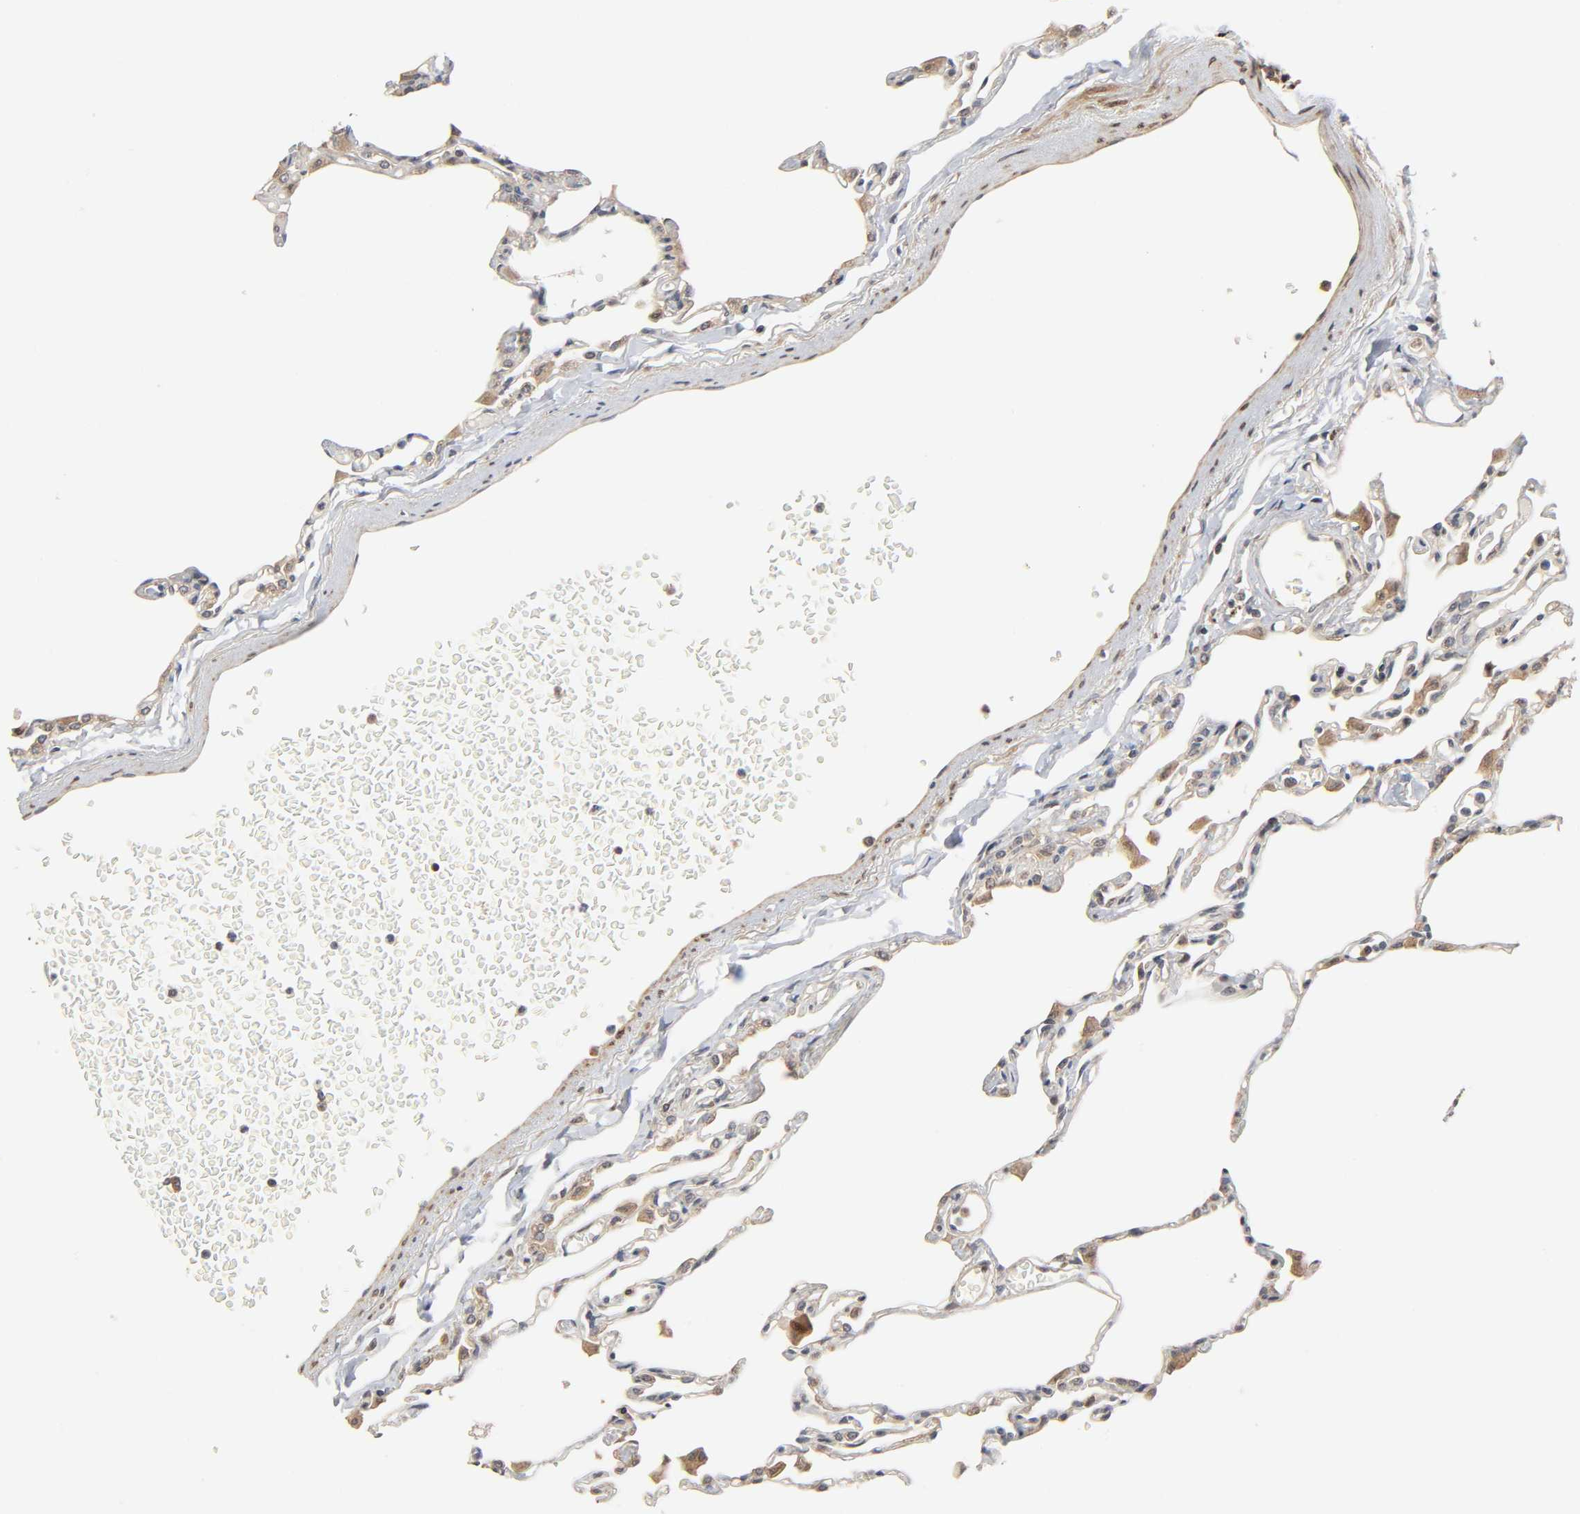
{"staining": {"intensity": "weak", "quantity": "<25%", "location": "cytoplasmic/membranous,nuclear"}, "tissue": "lung", "cell_type": "Alveolar cells", "image_type": "normal", "snomed": [{"axis": "morphology", "description": "Normal tissue, NOS"}, {"axis": "topography", "description": "Lung"}], "caption": "Immunohistochemical staining of benign lung demonstrates no significant expression in alveolar cells.", "gene": "NEMF", "patient": {"sex": "female", "age": 49}}